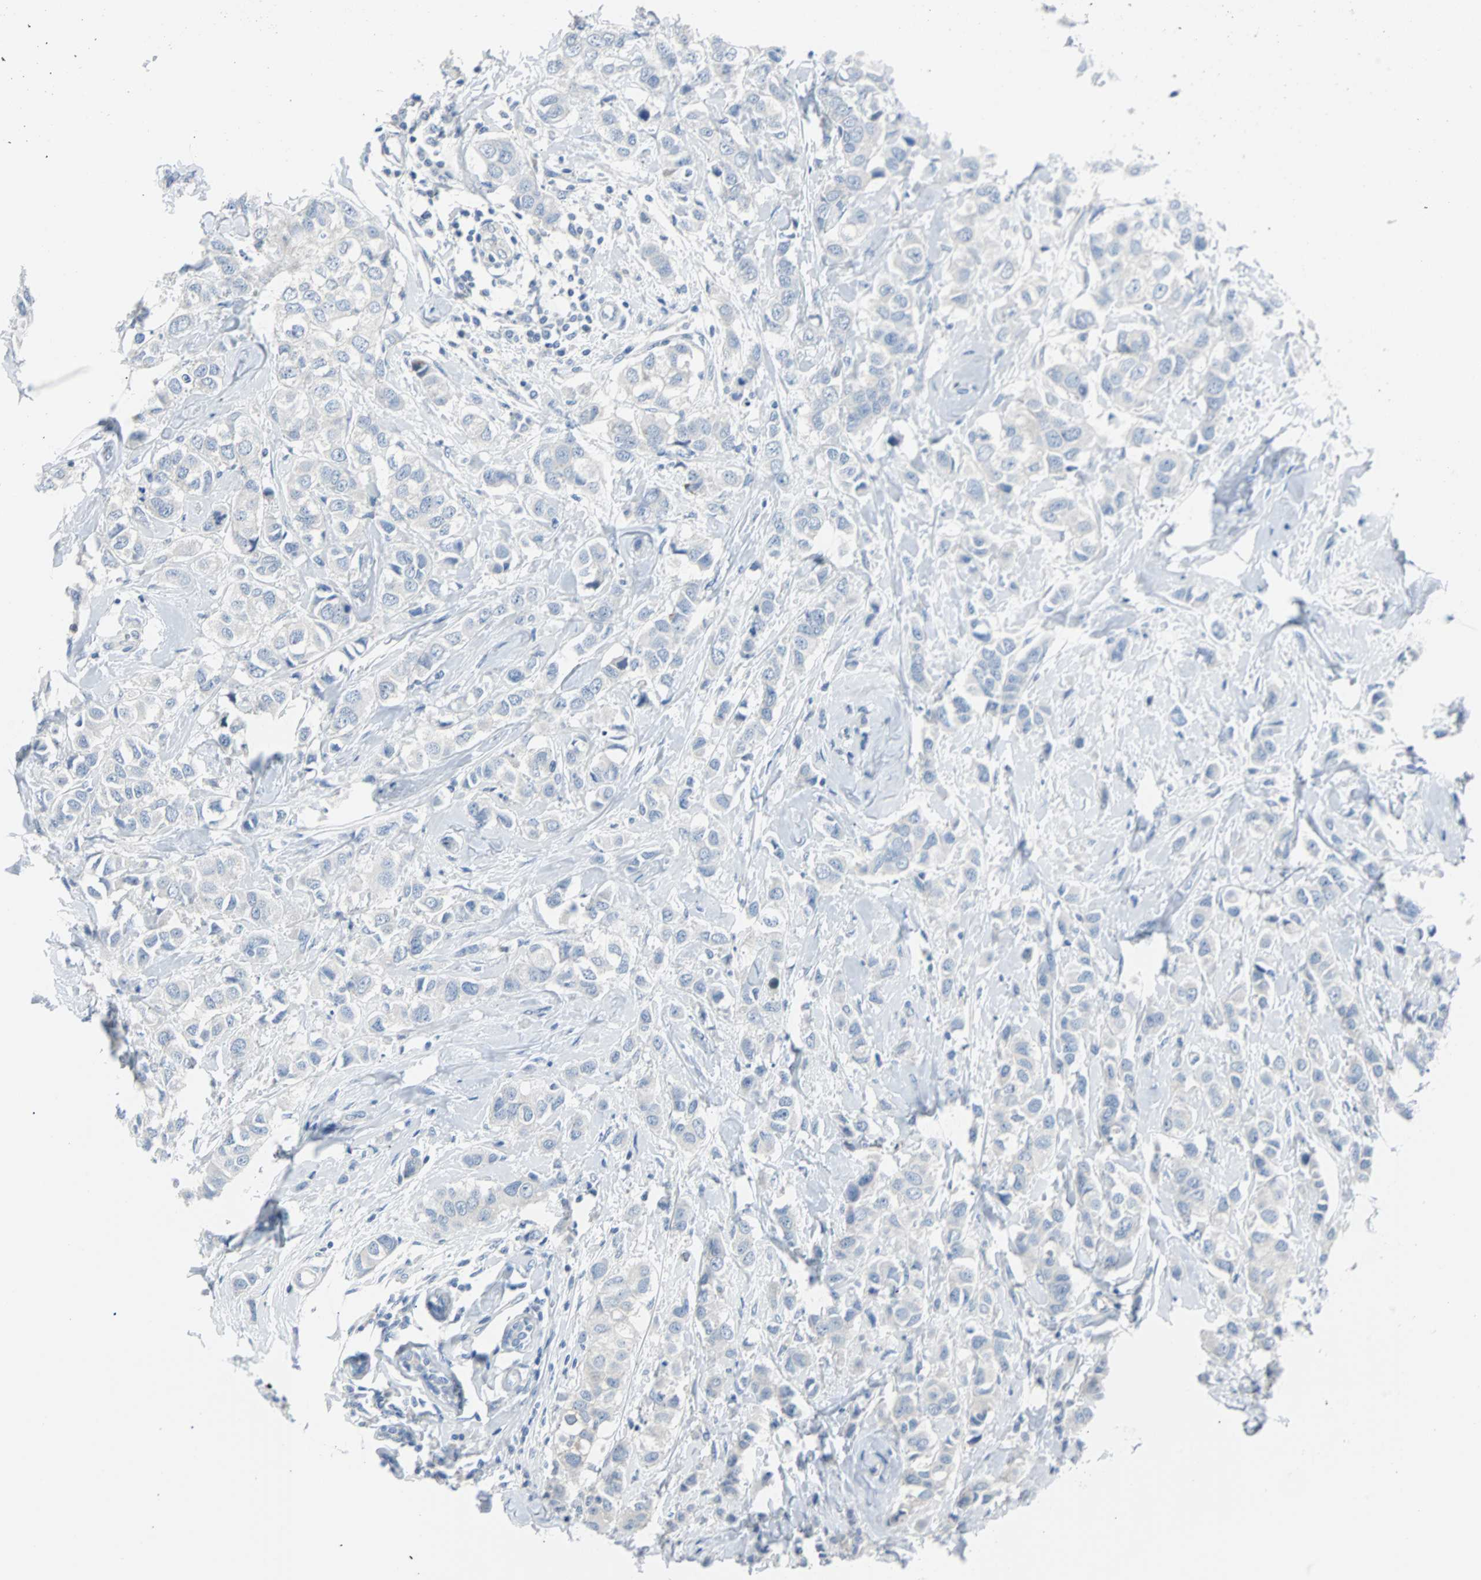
{"staining": {"intensity": "negative", "quantity": "none", "location": "none"}, "tissue": "breast cancer", "cell_type": "Tumor cells", "image_type": "cancer", "snomed": [{"axis": "morphology", "description": "Duct carcinoma"}, {"axis": "topography", "description": "Breast"}], "caption": "The micrograph exhibits no staining of tumor cells in infiltrating ductal carcinoma (breast).", "gene": "RASA1", "patient": {"sex": "female", "age": 50}}